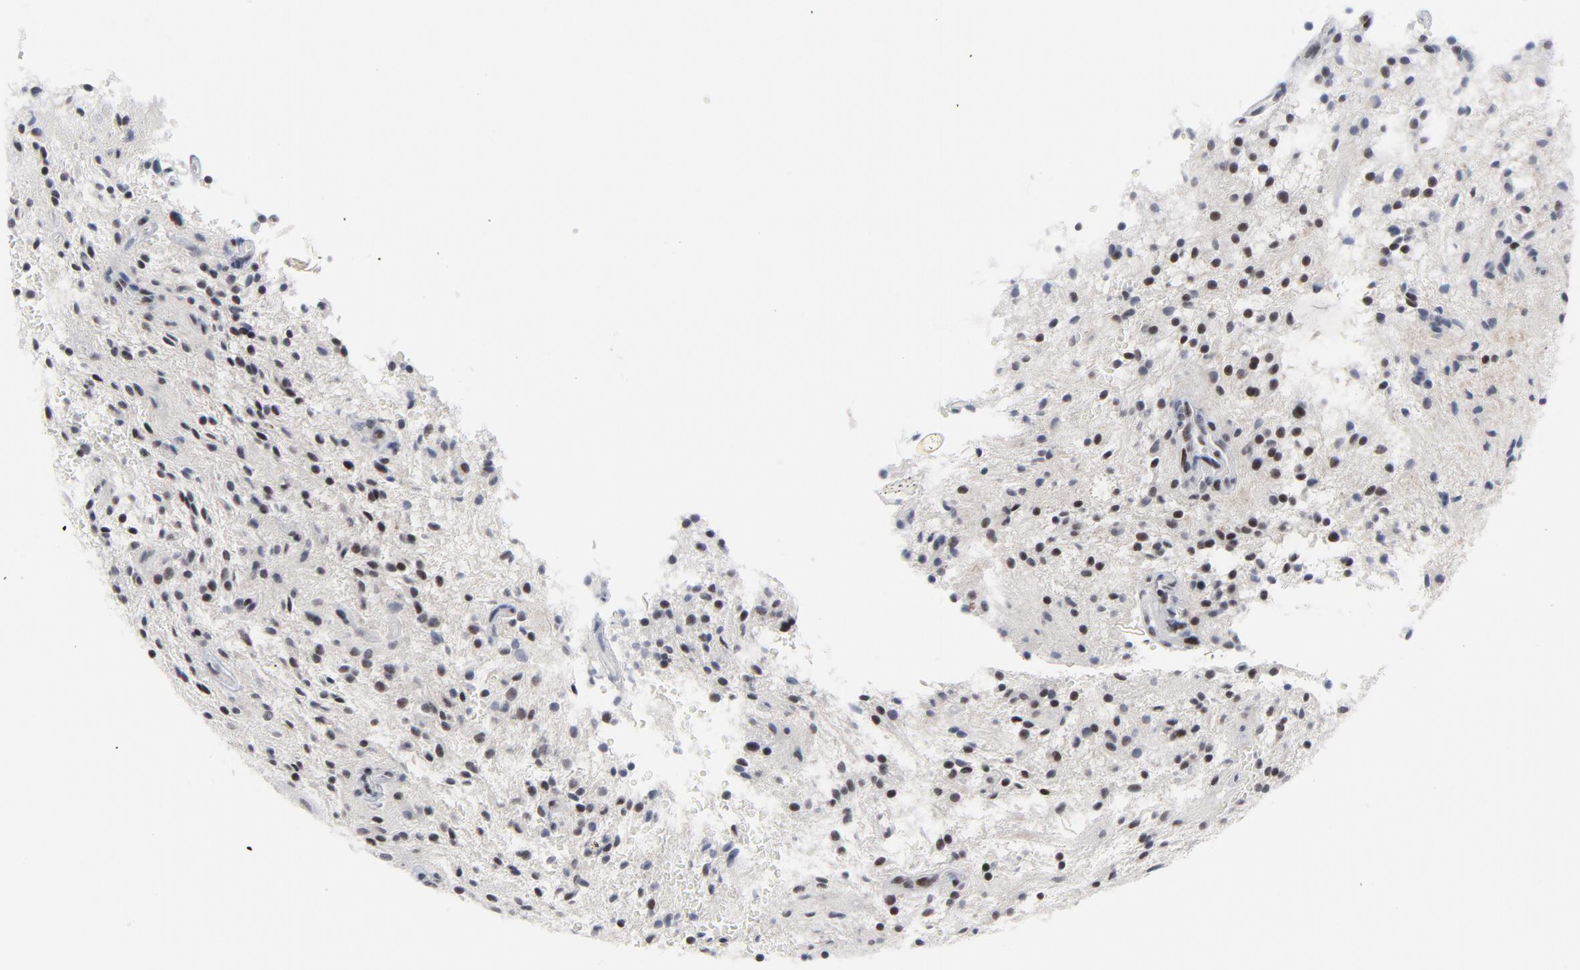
{"staining": {"intensity": "weak", "quantity": "<25%", "location": "nuclear"}, "tissue": "glioma", "cell_type": "Tumor cells", "image_type": "cancer", "snomed": [{"axis": "morphology", "description": "Glioma, malignant, NOS"}, {"axis": "topography", "description": "Cerebellum"}], "caption": "An immunohistochemistry (IHC) image of malignant glioma is shown. There is no staining in tumor cells of malignant glioma.", "gene": "GABPA", "patient": {"sex": "female", "age": 10}}